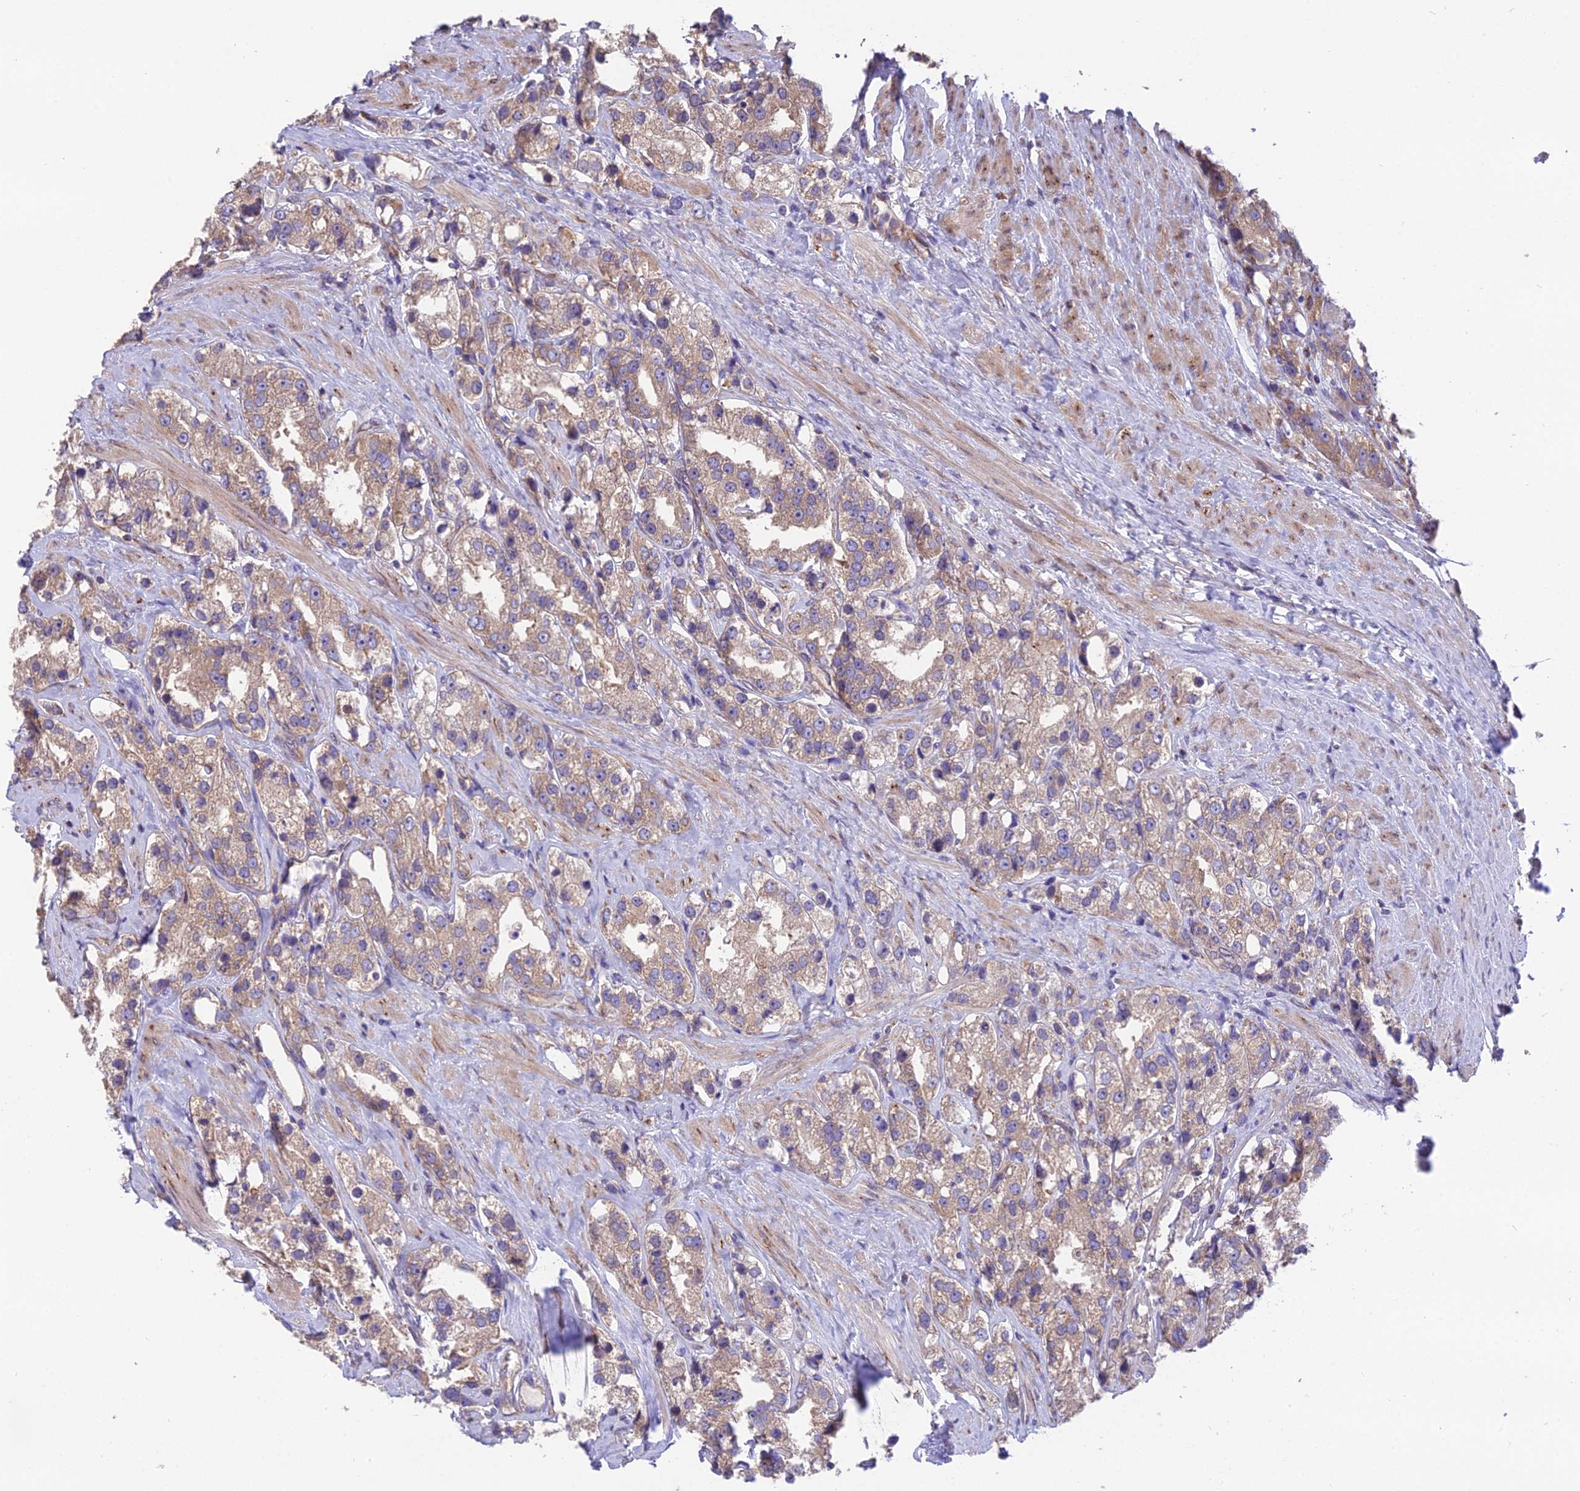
{"staining": {"intensity": "moderate", "quantity": ">75%", "location": "cytoplasmic/membranous"}, "tissue": "prostate cancer", "cell_type": "Tumor cells", "image_type": "cancer", "snomed": [{"axis": "morphology", "description": "Adenocarcinoma, NOS"}, {"axis": "topography", "description": "Prostate"}], "caption": "An immunohistochemistry micrograph of tumor tissue is shown. Protein staining in brown labels moderate cytoplasmic/membranous positivity in prostate cancer within tumor cells. (Stains: DAB (3,3'-diaminobenzidine) in brown, nuclei in blue, Microscopy: brightfield microscopy at high magnification).", "gene": "BLOC1S4", "patient": {"sex": "male", "age": 79}}